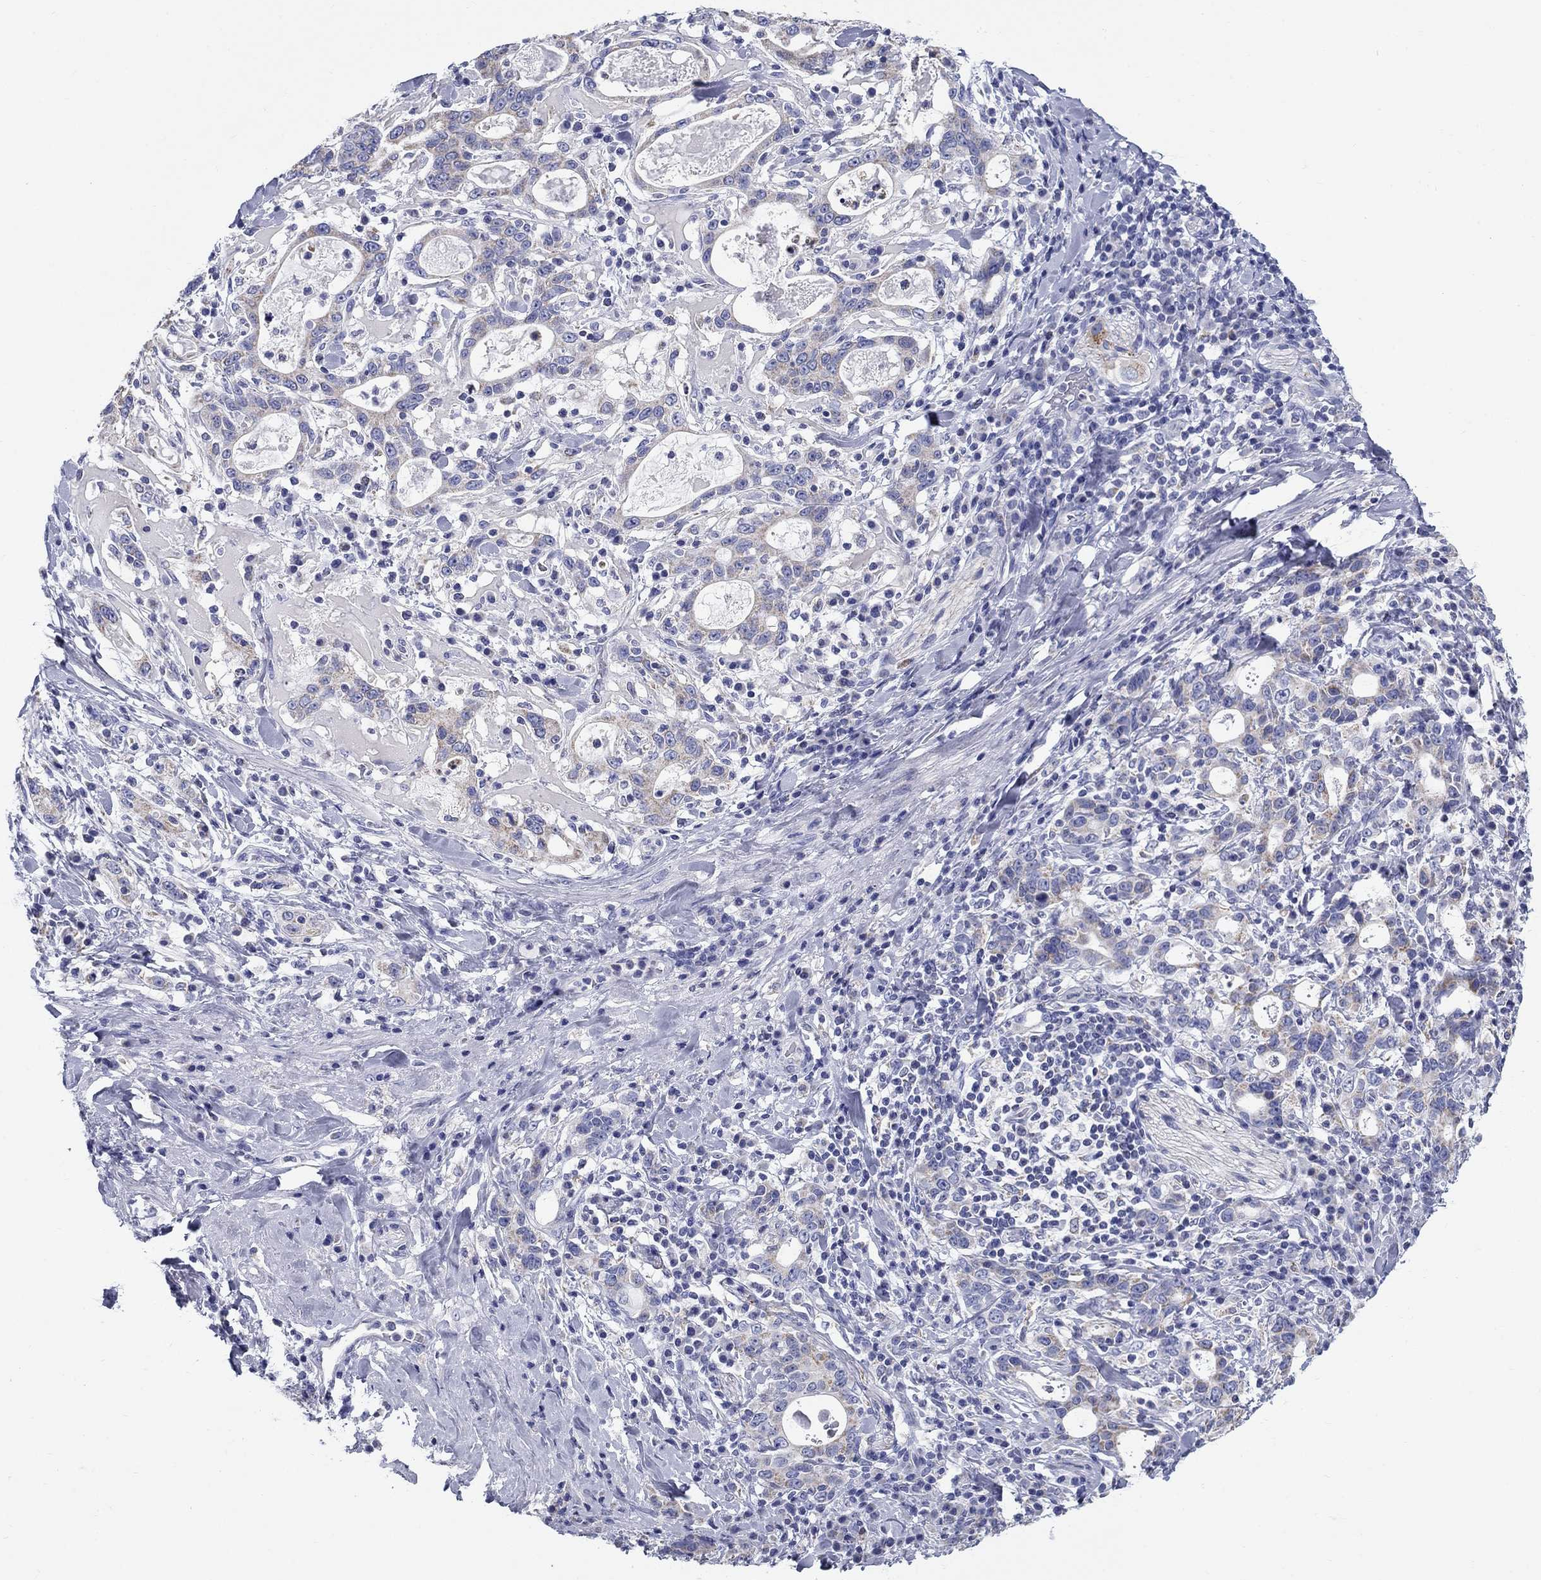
{"staining": {"intensity": "negative", "quantity": "none", "location": "none"}, "tissue": "stomach cancer", "cell_type": "Tumor cells", "image_type": "cancer", "snomed": [{"axis": "morphology", "description": "Adenocarcinoma, NOS"}, {"axis": "topography", "description": "Stomach"}], "caption": "Tumor cells show no significant expression in adenocarcinoma (stomach). Nuclei are stained in blue.", "gene": "UPB1", "patient": {"sex": "male", "age": 79}}